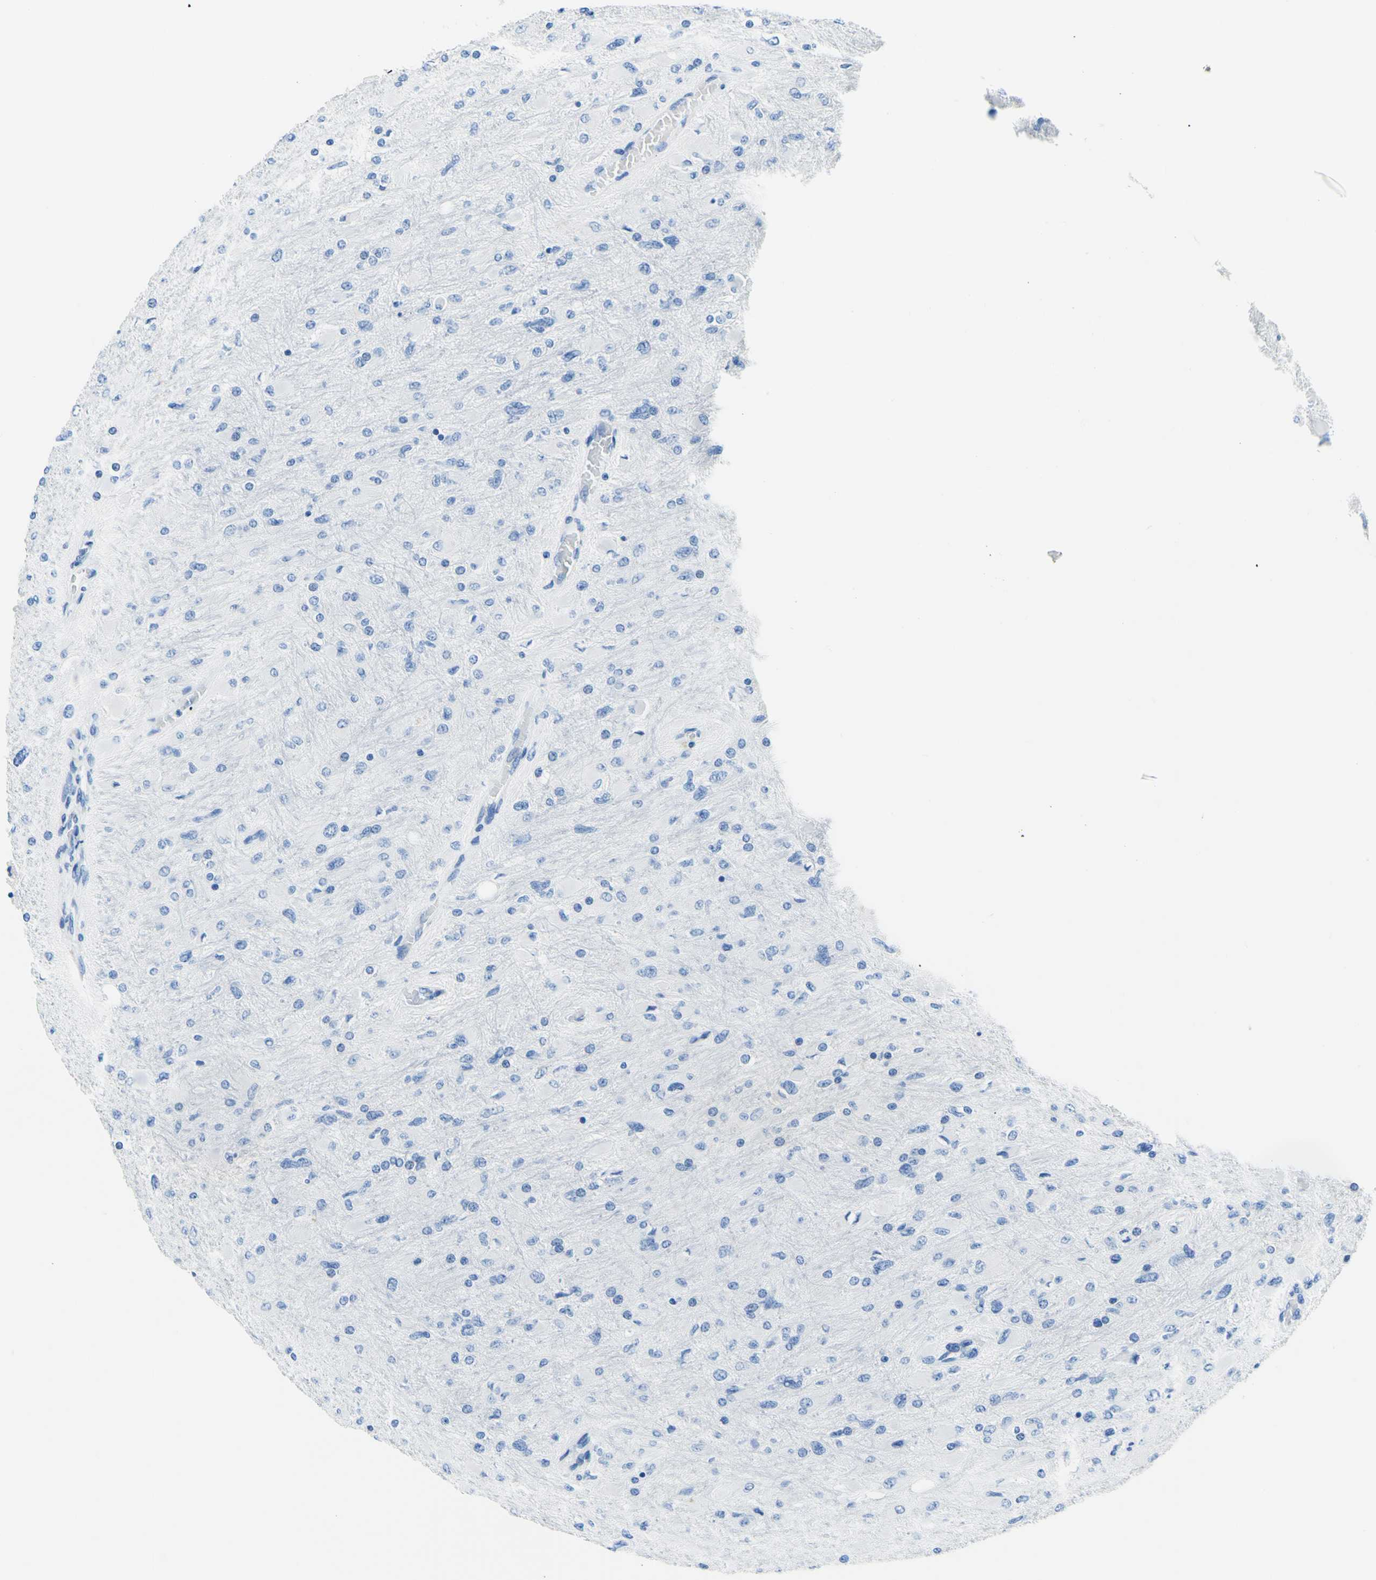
{"staining": {"intensity": "negative", "quantity": "none", "location": "none"}, "tissue": "glioma", "cell_type": "Tumor cells", "image_type": "cancer", "snomed": [{"axis": "morphology", "description": "Glioma, malignant, High grade"}, {"axis": "topography", "description": "Cerebral cortex"}], "caption": "Malignant glioma (high-grade) was stained to show a protein in brown. There is no significant expression in tumor cells.", "gene": "MYH2", "patient": {"sex": "female", "age": 36}}